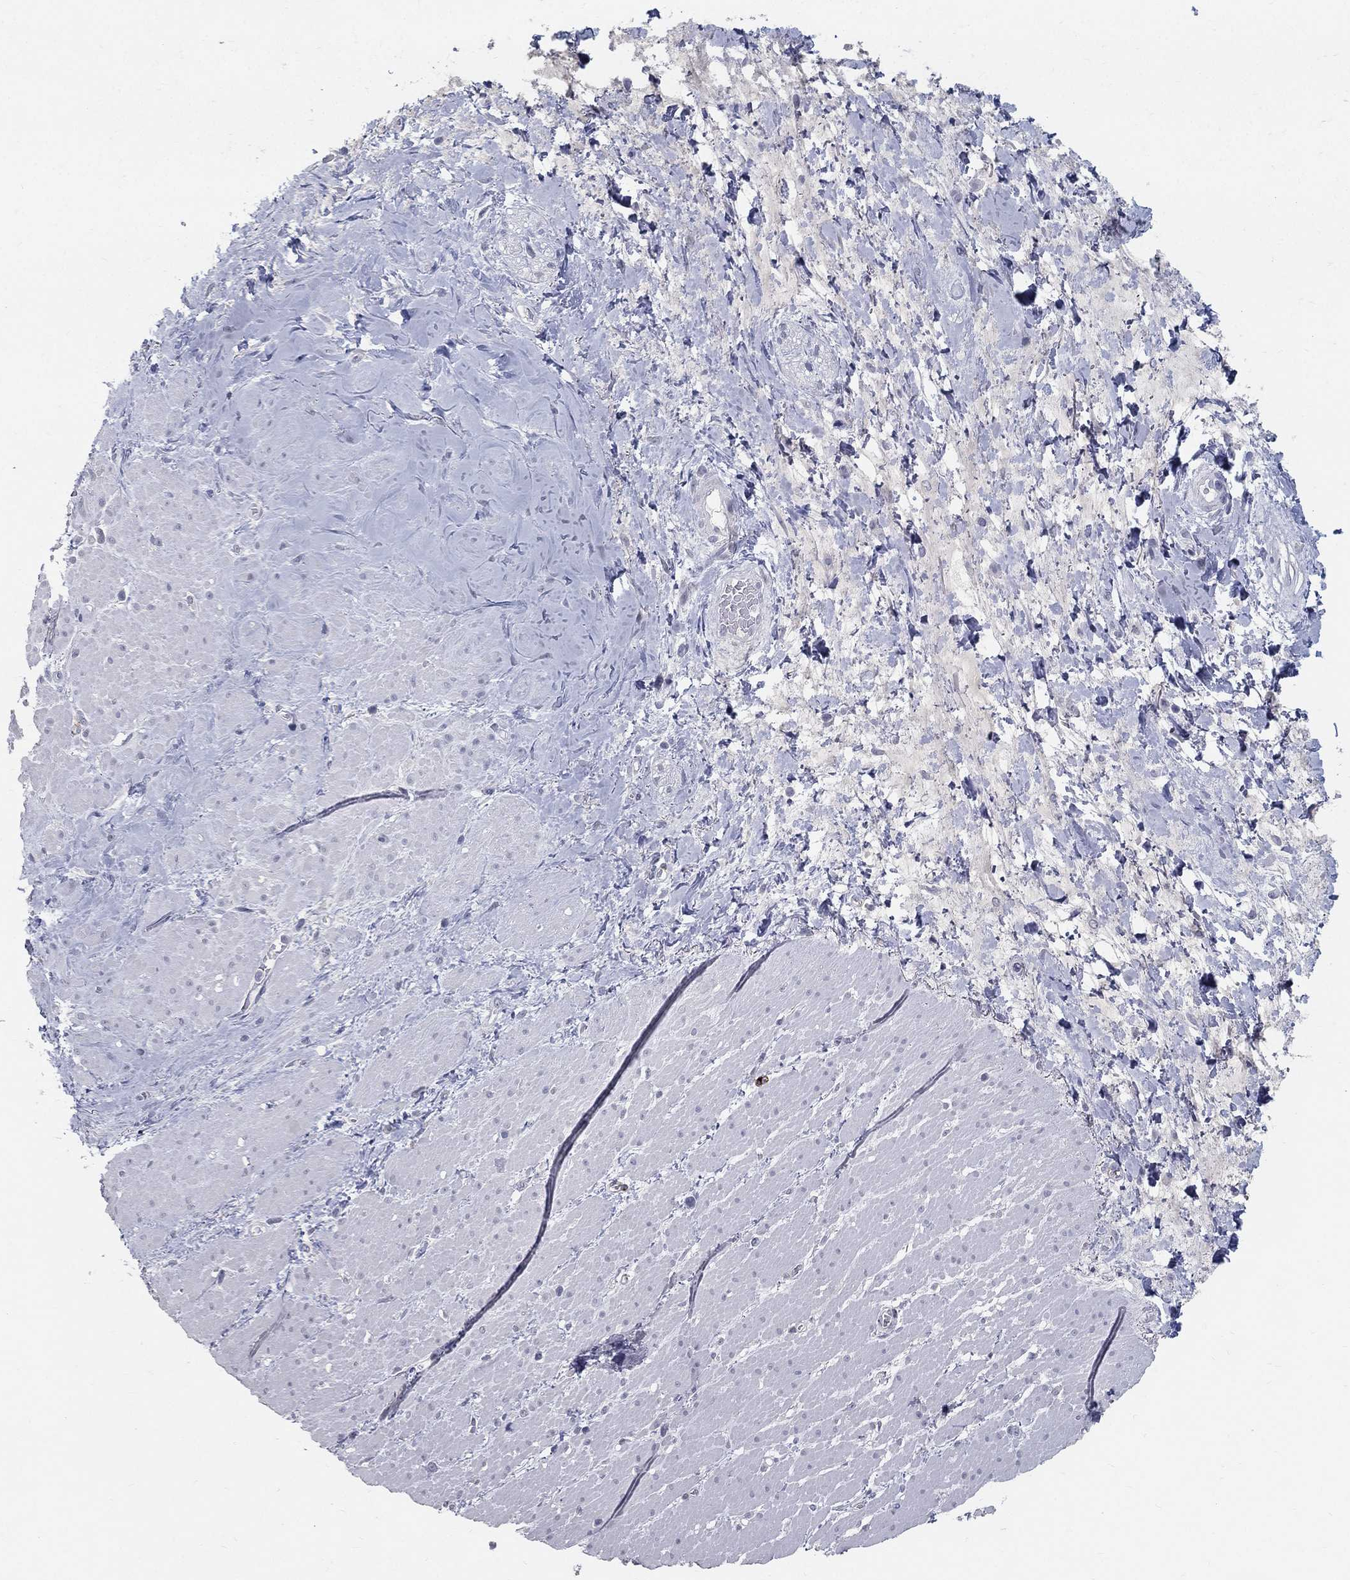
{"staining": {"intensity": "negative", "quantity": "none", "location": "none"}, "tissue": "smooth muscle", "cell_type": "Smooth muscle cells", "image_type": "normal", "snomed": [{"axis": "morphology", "description": "Normal tissue, NOS"}, {"axis": "topography", "description": "Soft tissue"}, {"axis": "topography", "description": "Smooth muscle"}], "caption": "This is an immunohistochemistry photomicrograph of unremarkable smooth muscle. There is no positivity in smooth muscle cells.", "gene": "ACE2", "patient": {"sex": "male", "age": 72}}